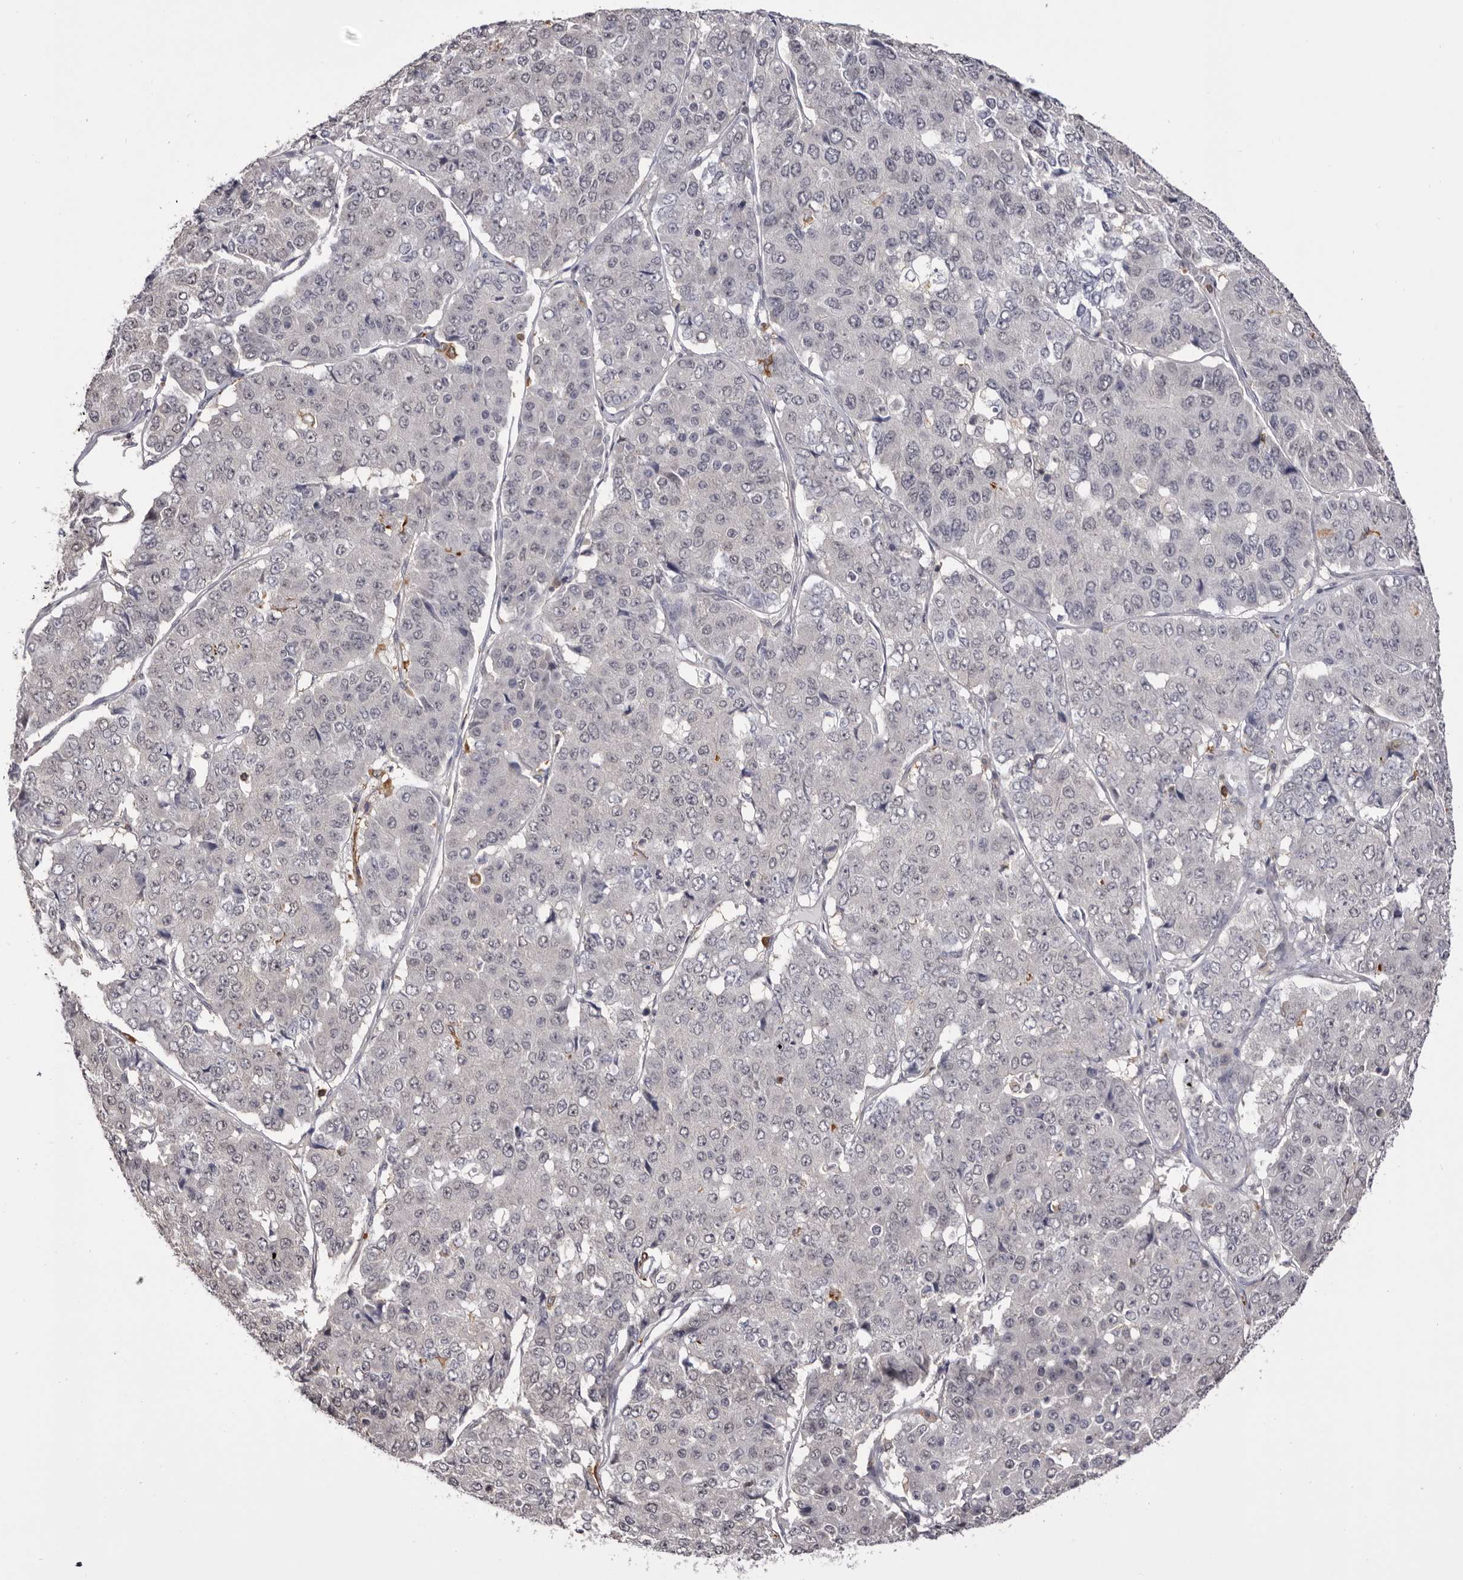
{"staining": {"intensity": "negative", "quantity": "none", "location": "none"}, "tissue": "pancreatic cancer", "cell_type": "Tumor cells", "image_type": "cancer", "snomed": [{"axis": "morphology", "description": "Adenocarcinoma, NOS"}, {"axis": "topography", "description": "Pancreas"}], "caption": "Immunohistochemical staining of pancreatic cancer (adenocarcinoma) reveals no significant staining in tumor cells.", "gene": "TNNI1", "patient": {"sex": "male", "age": 50}}